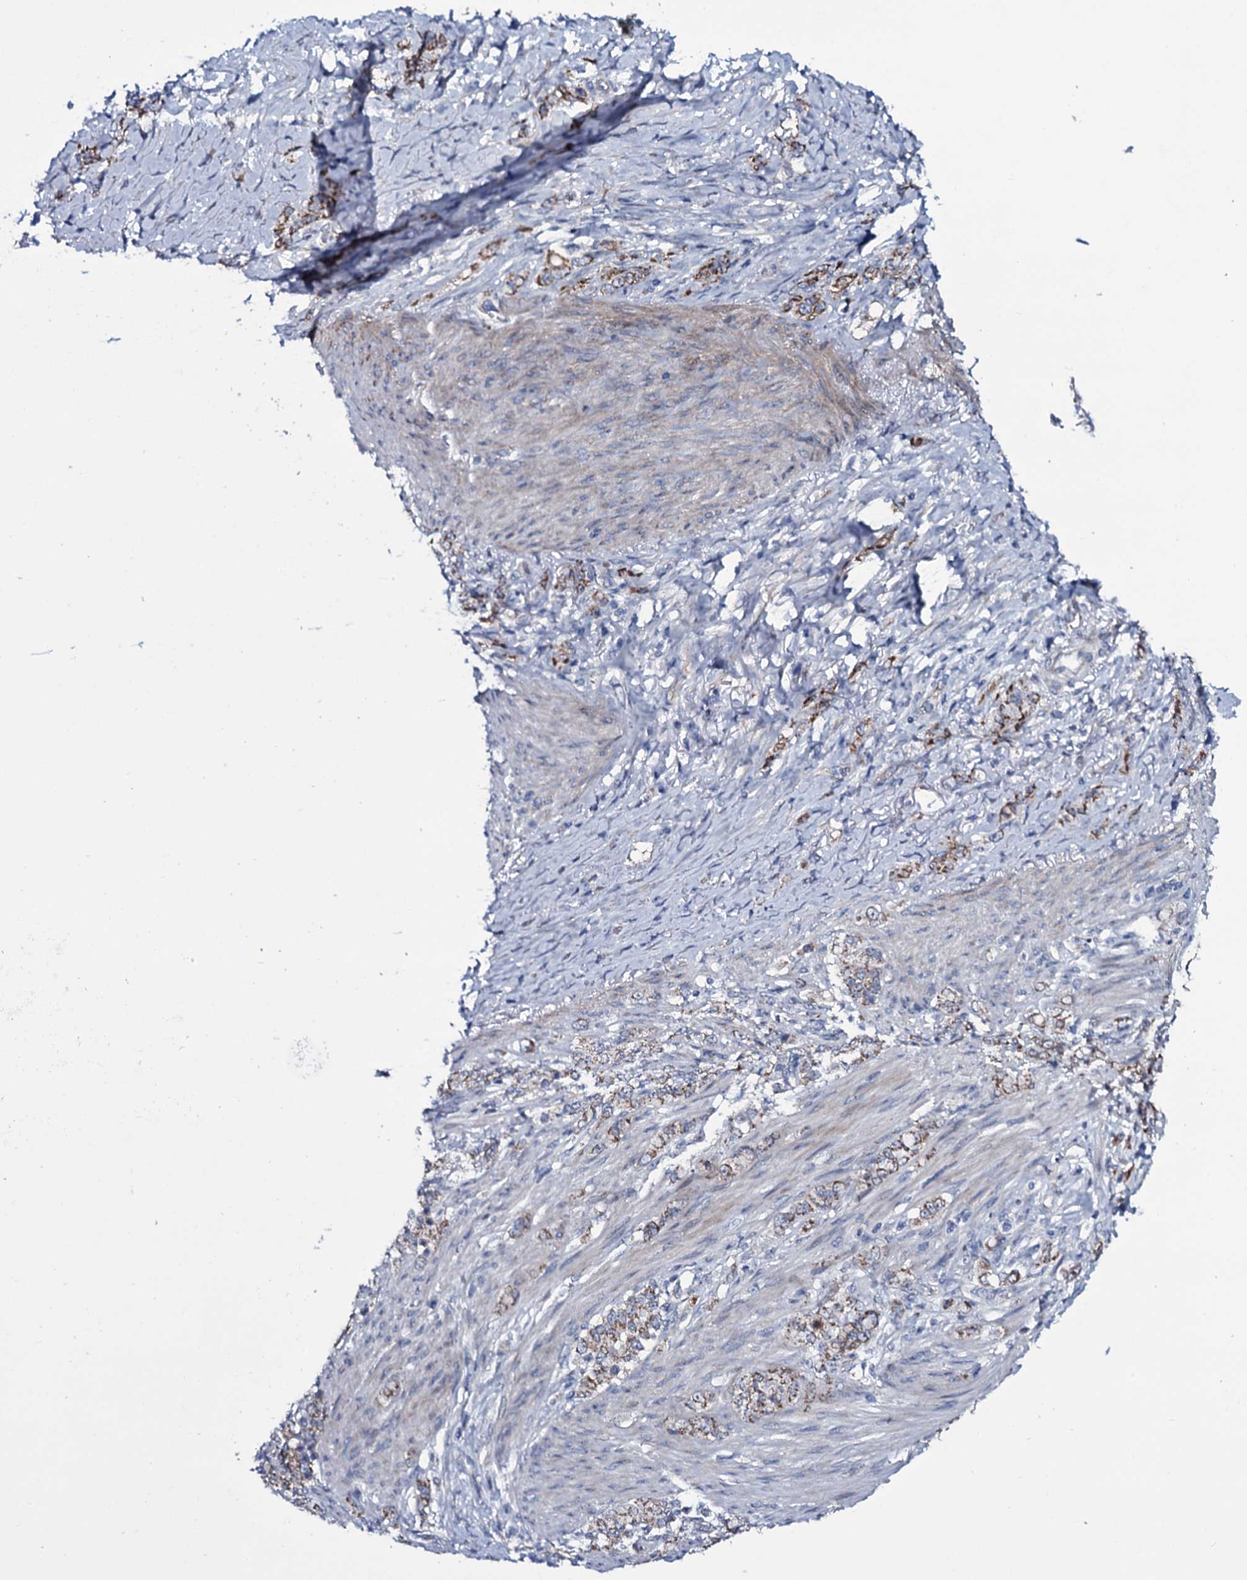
{"staining": {"intensity": "moderate", "quantity": ">75%", "location": "cytoplasmic/membranous"}, "tissue": "stomach cancer", "cell_type": "Tumor cells", "image_type": "cancer", "snomed": [{"axis": "morphology", "description": "Adenocarcinoma, NOS"}, {"axis": "topography", "description": "Stomach"}], "caption": "Protein positivity by IHC reveals moderate cytoplasmic/membranous staining in approximately >75% of tumor cells in stomach adenocarcinoma. The staining was performed using DAB (3,3'-diaminobenzidine), with brown indicating positive protein expression. Nuclei are stained blue with hematoxylin.", "gene": "WIPF3", "patient": {"sex": "female", "age": 79}}